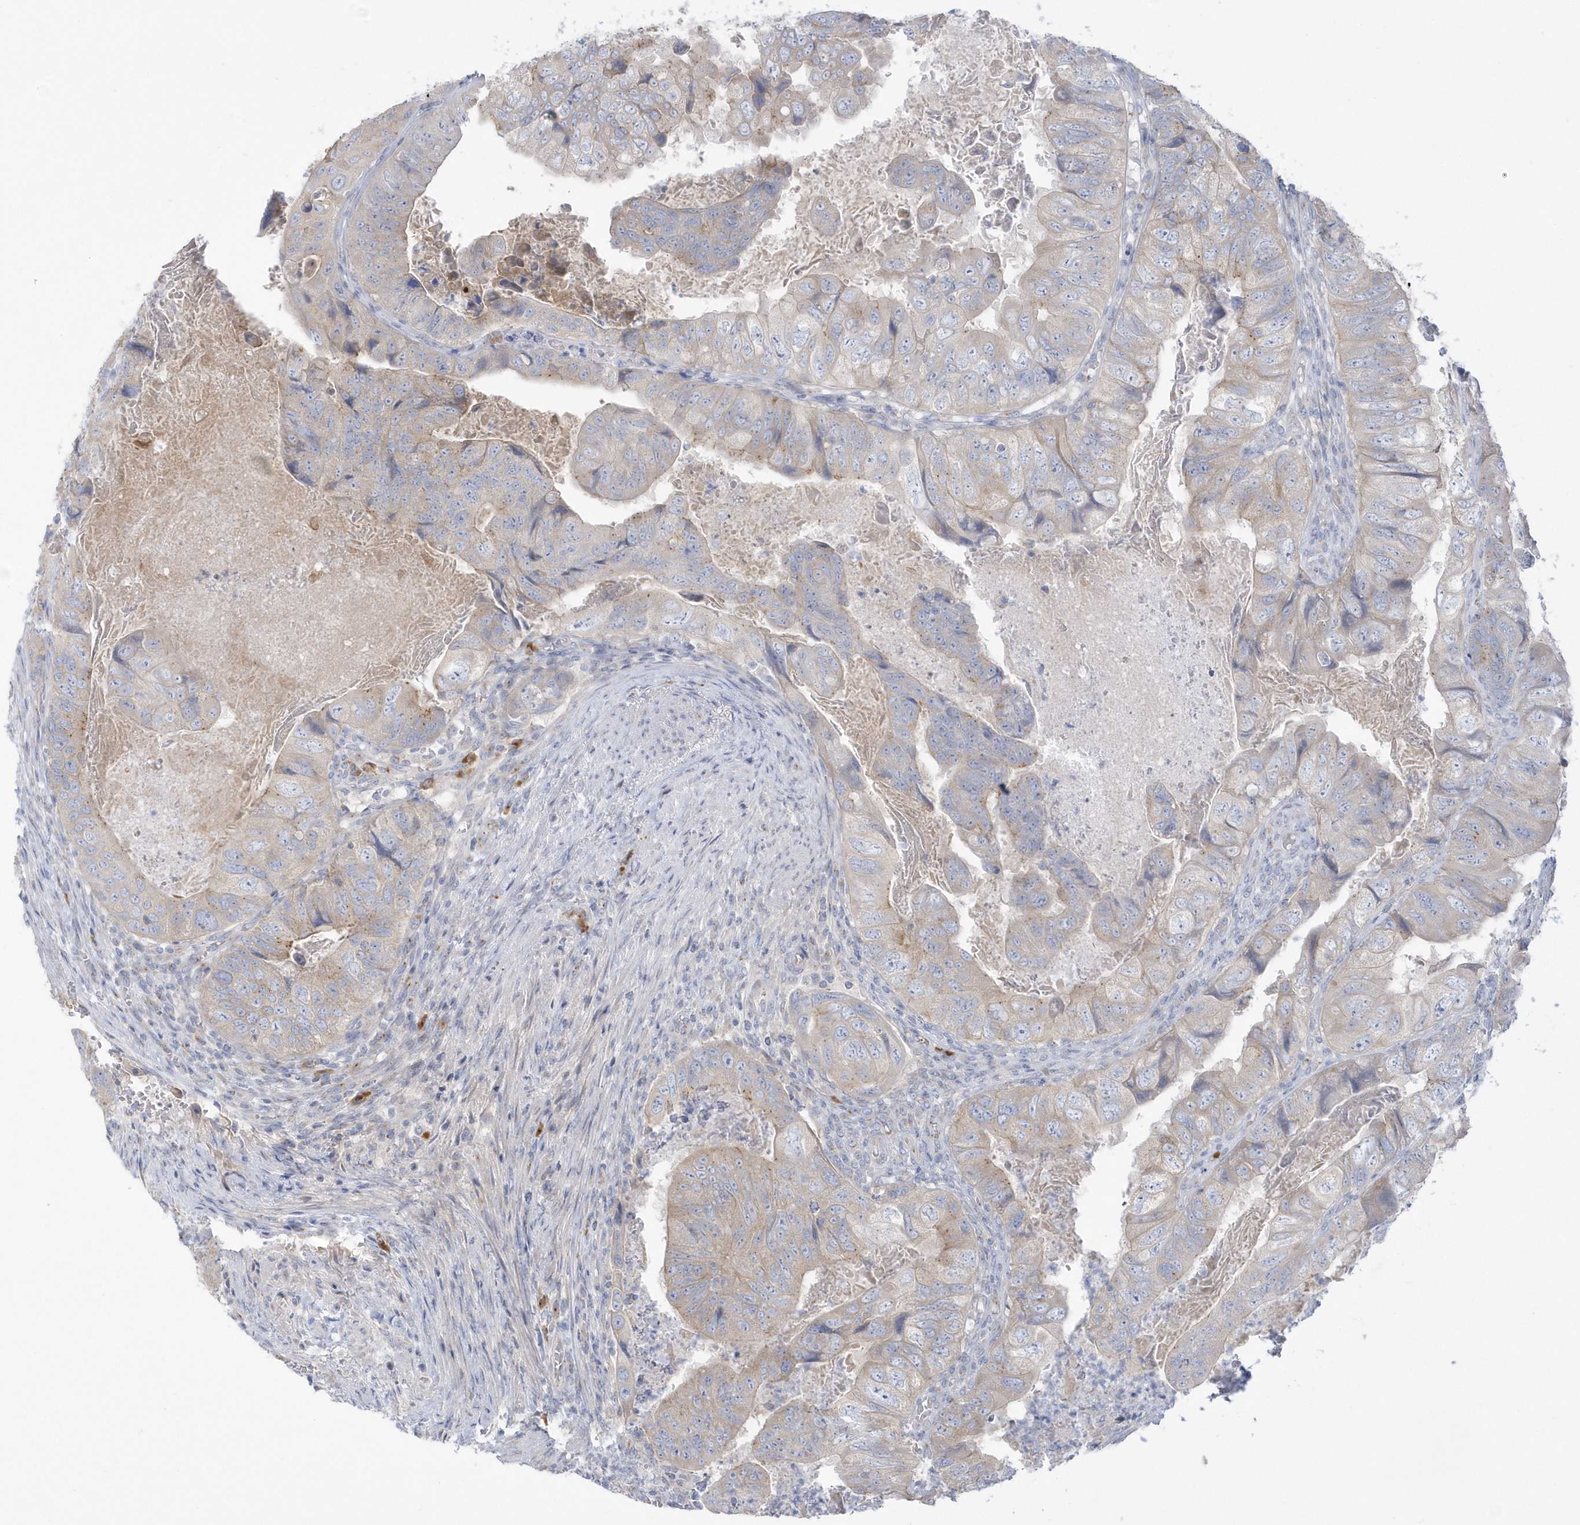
{"staining": {"intensity": "weak", "quantity": "<25%", "location": "cytoplasmic/membranous"}, "tissue": "colorectal cancer", "cell_type": "Tumor cells", "image_type": "cancer", "snomed": [{"axis": "morphology", "description": "Adenocarcinoma, NOS"}, {"axis": "topography", "description": "Rectum"}], "caption": "Immunohistochemistry of colorectal cancer displays no expression in tumor cells.", "gene": "SEMA3D", "patient": {"sex": "male", "age": 63}}